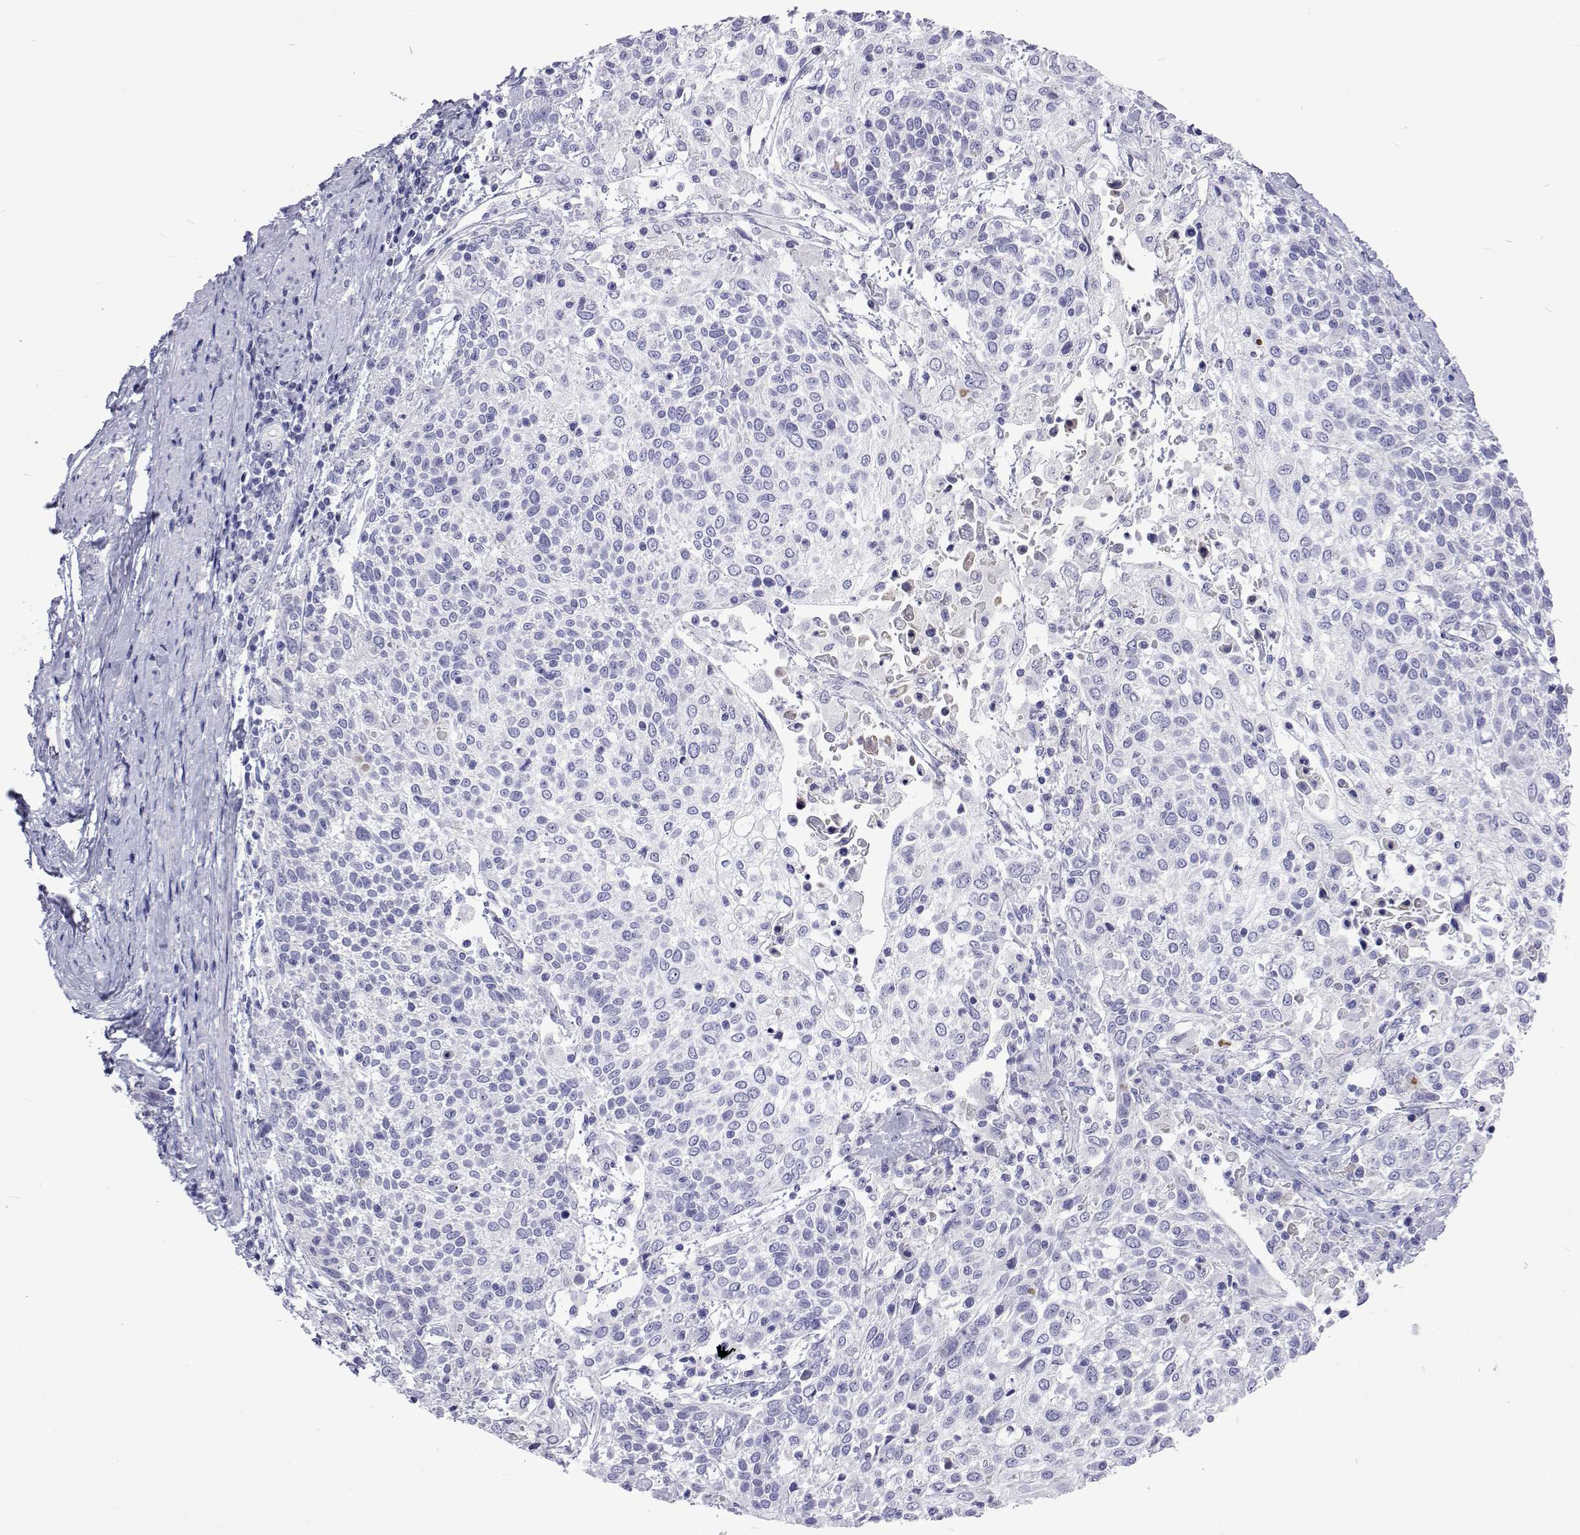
{"staining": {"intensity": "negative", "quantity": "none", "location": "none"}, "tissue": "cervical cancer", "cell_type": "Tumor cells", "image_type": "cancer", "snomed": [{"axis": "morphology", "description": "Squamous cell carcinoma, NOS"}, {"axis": "topography", "description": "Cervix"}], "caption": "Immunohistochemistry (IHC) of human cervical squamous cell carcinoma demonstrates no staining in tumor cells.", "gene": "UMODL1", "patient": {"sex": "female", "age": 61}}